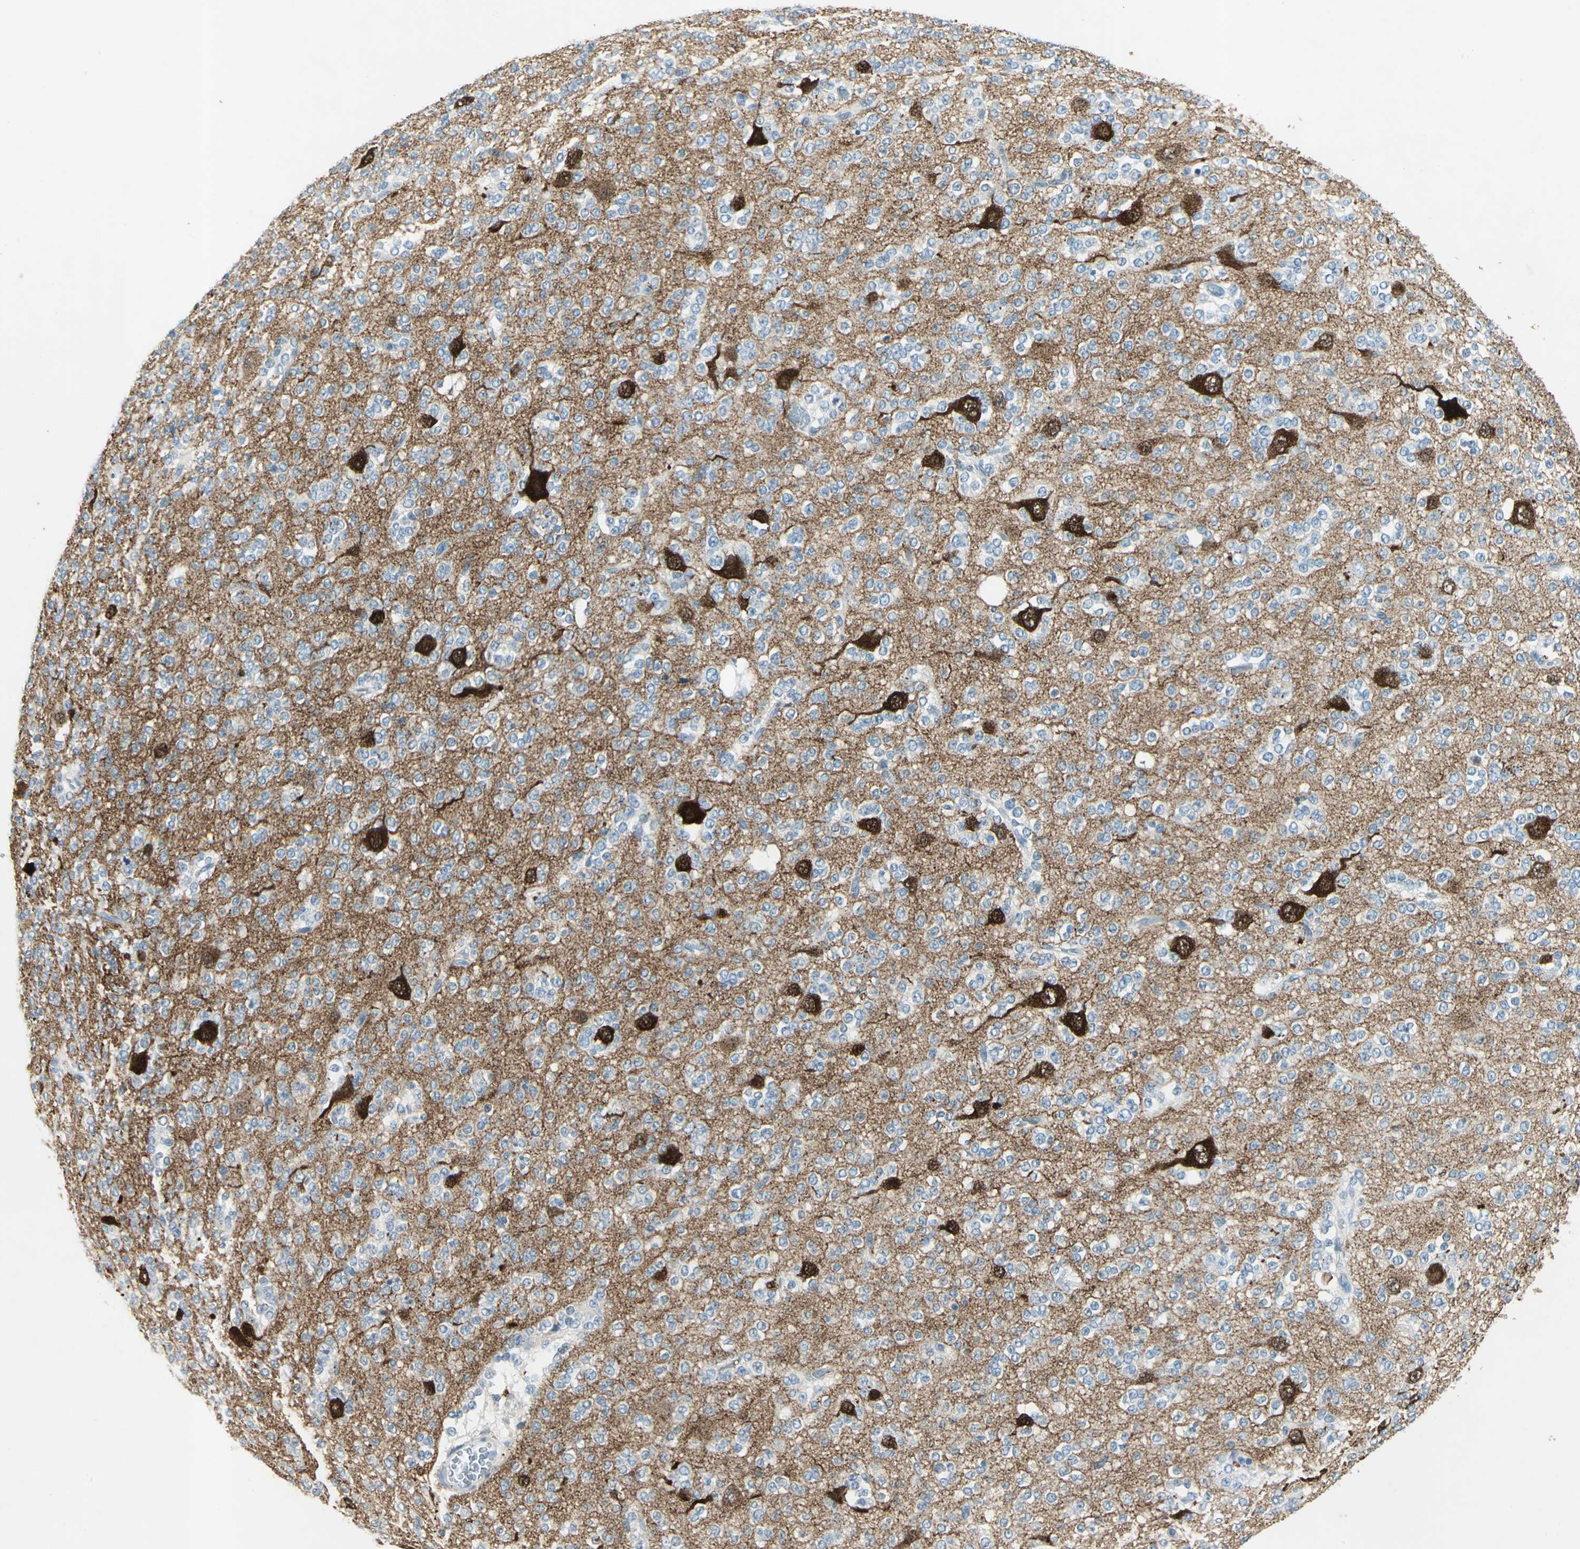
{"staining": {"intensity": "negative", "quantity": "none", "location": "none"}, "tissue": "glioma", "cell_type": "Tumor cells", "image_type": "cancer", "snomed": [{"axis": "morphology", "description": "Glioma, malignant, Low grade"}, {"axis": "topography", "description": "Brain"}], "caption": "There is no significant staining in tumor cells of low-grade glioma (malignant).", "gene": "CAMK2B", "patient": {"sex": "male", "age": 38}}